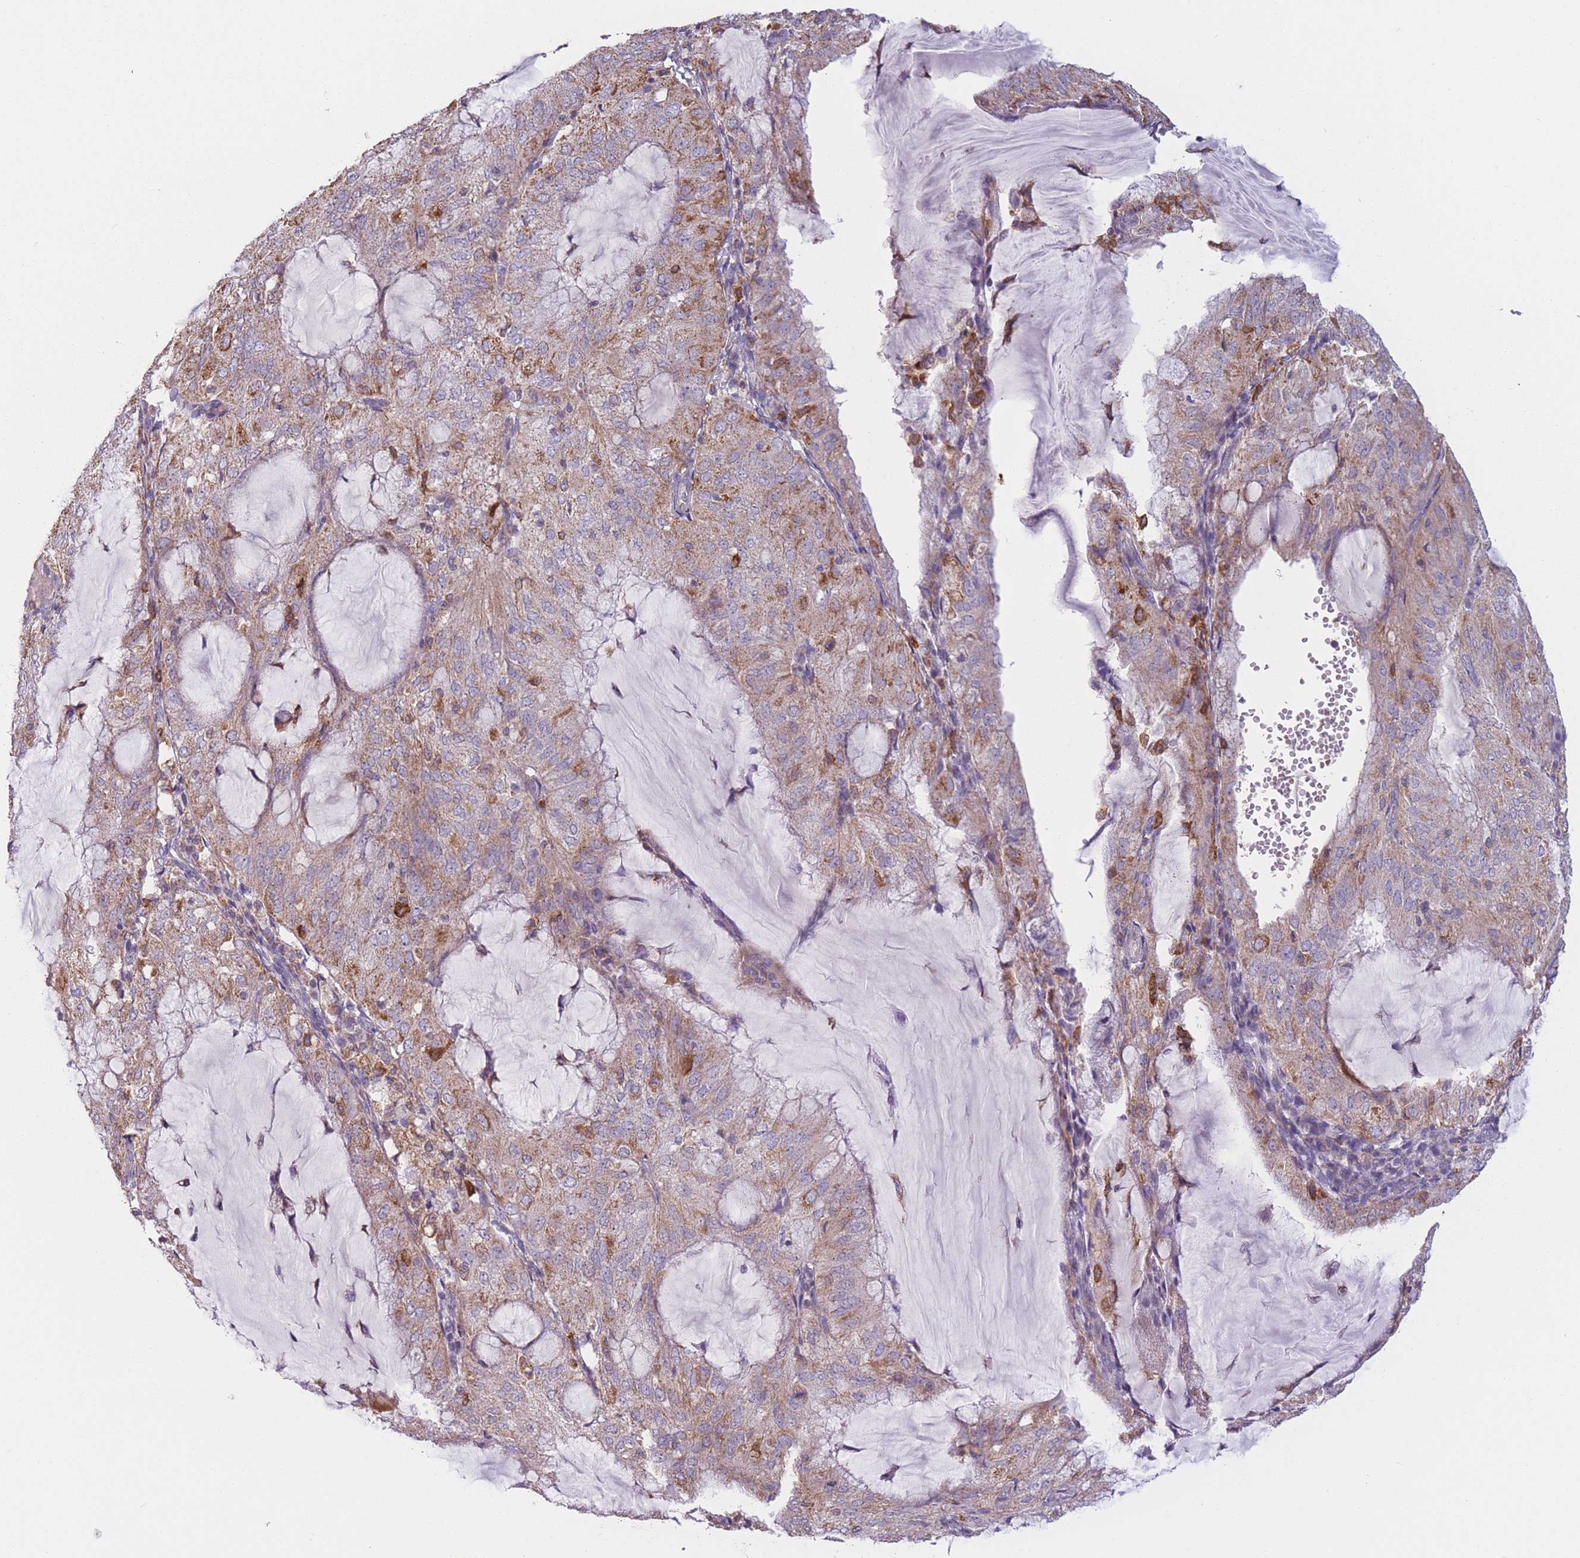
{"staining": {"intensity": "moderate", "quantity": ">75%", "location": "cytoplasmic/membranous"}, "tissue": "endometrial cancer", "cell_type": "Tumor cells", "image_type": "cancer", "snomed": [{"axis": "morphology", "description": "Adenocarcinoma, NOS"}, {"axis": "topography", "description": "Endometrium"}], "caption": "Immunohistochemistry (IHC) micrograph of endometrial adenocarcinoma stained for a protein (brown), which displays medium levels of moderate cytoplasmic/membranous positivity in approximately >75% of tumor cells.", "gene": "PRAM1", "patient": {"sex": "female", "age": 81}}